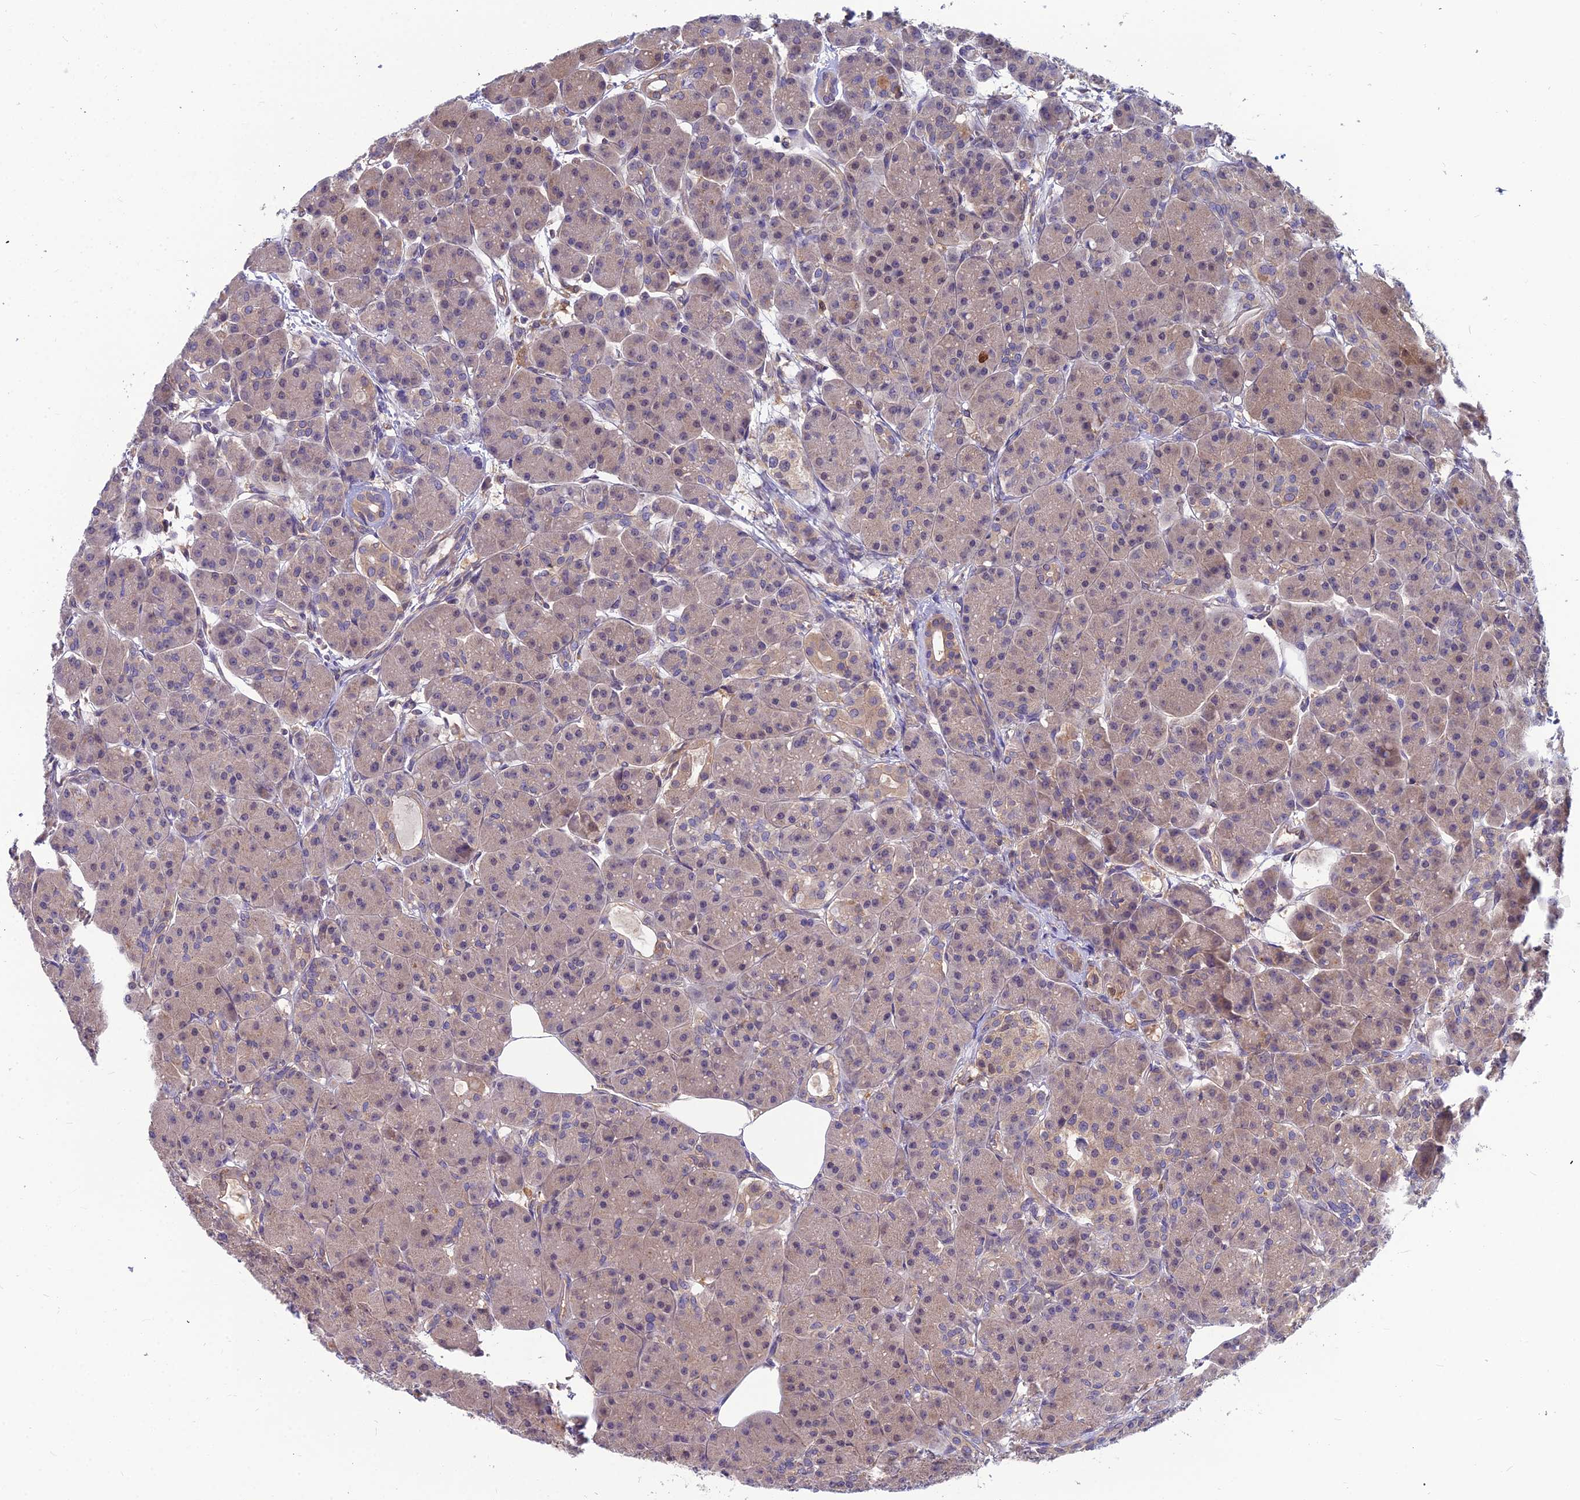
{"staining": {"intensity": "weak", "quantity": ">75%", "location": "cytoplasmic/membranous"}, "tissue": "pancreas", "cell_type": "Exocrine glandular cells", "image_type": "normal", "snomed": [{"axis": "morphology", "description": "Normal tissue, NOS"}, {"axis": "topography", "description": "Pancreas"}], "caption": "Pancreas stained with a protein marker reveals weak staining in exocrine glandular cells.", "gene": "MVD", "patient": {"sex": "male", "age": 63}}